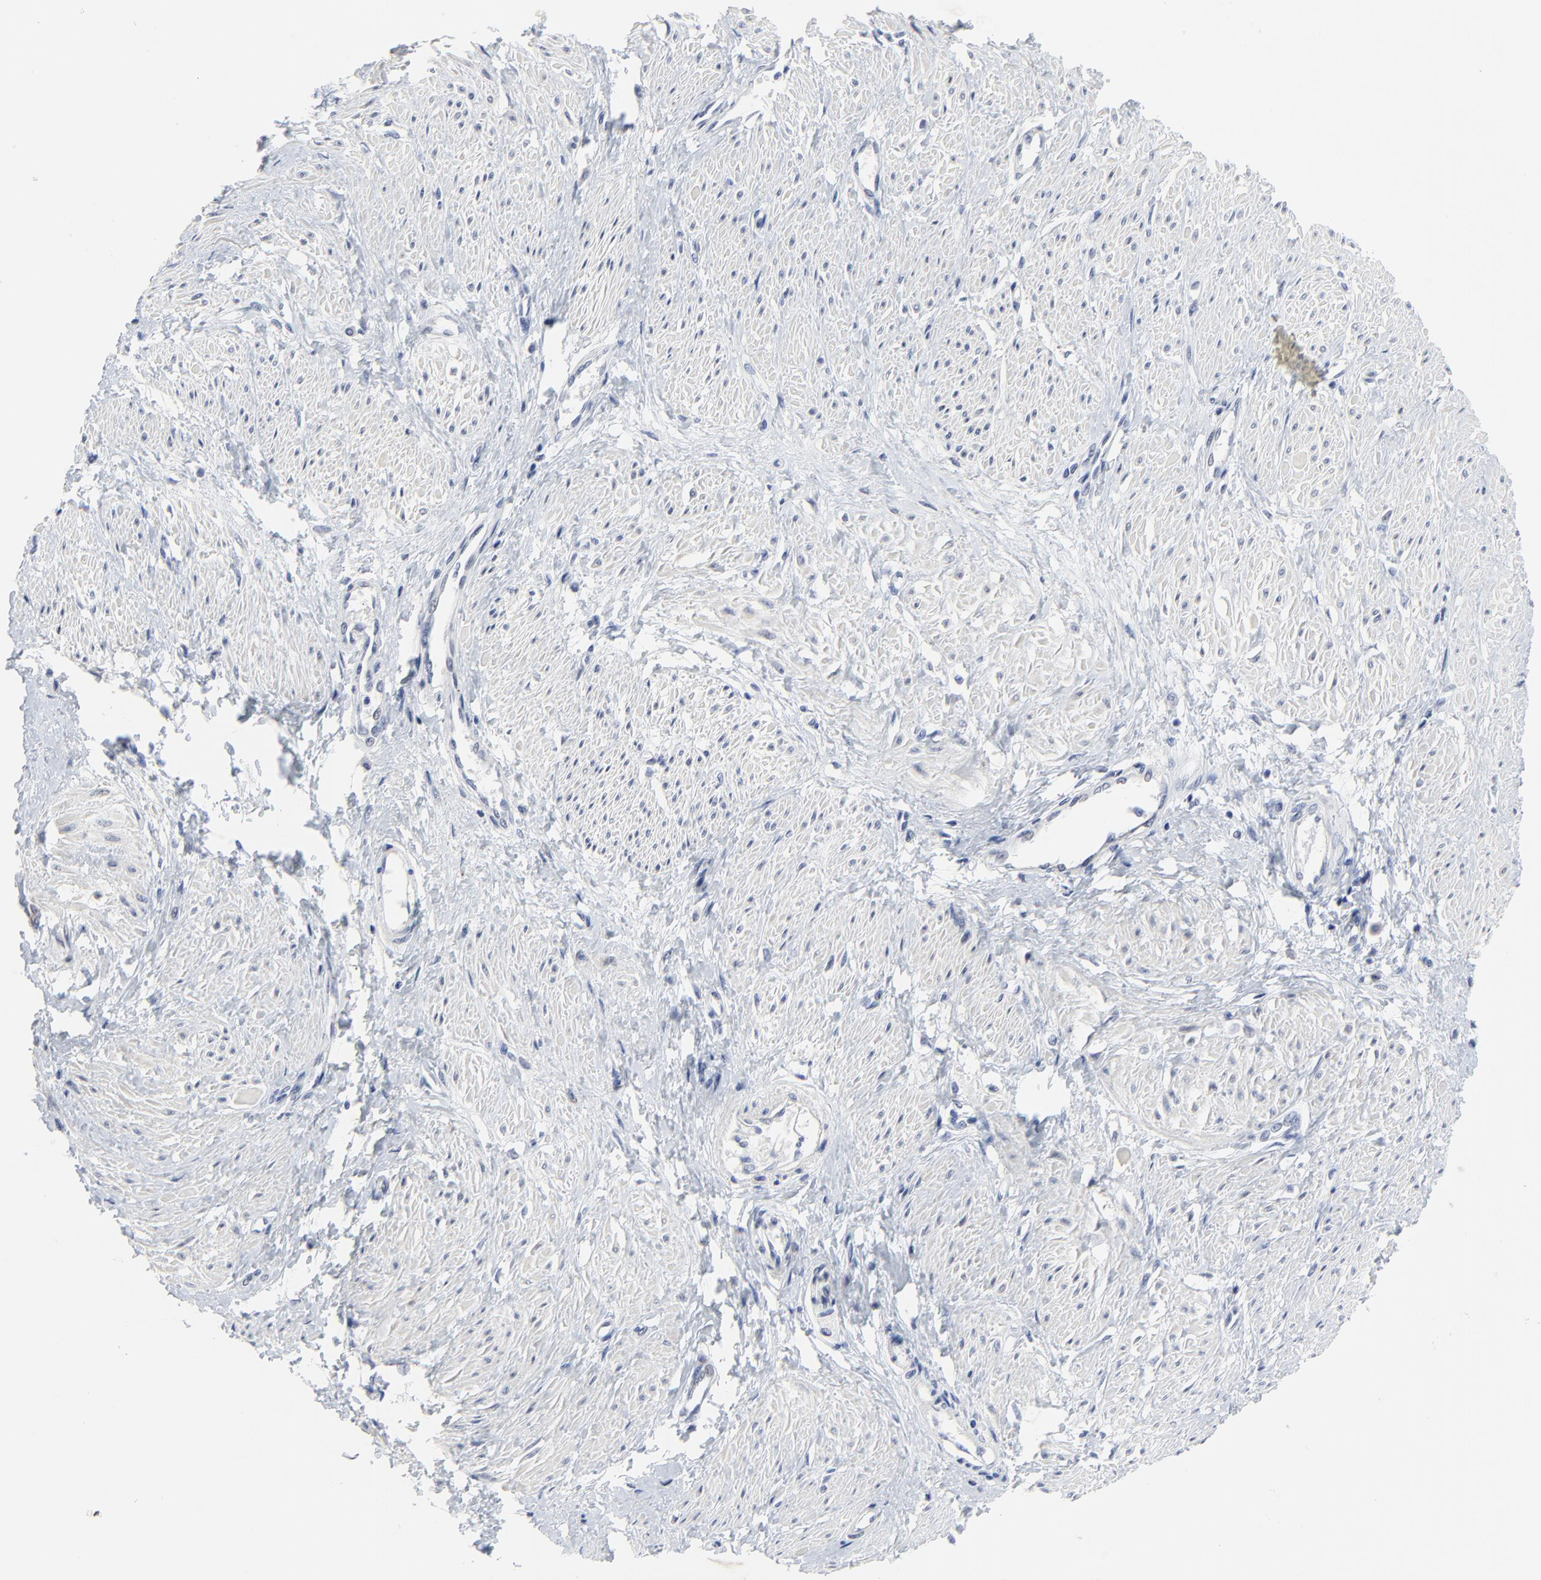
{"staining": {"intensity": "negative", "quantity": "none", "location": "none"}, "tissue": "smooth muscle", "cell_type": "Smooth muscle cells", "image_type": "normal", "snomed": [{"axis": "morphology", "description": "Normal tissue, NOS"}, {"axis": "topography", "description": "Smooth muscle"}, {"axis": "topography", "description": "Uterus"}], "caption": "Smooth muscle cells show no significant protein expression in benign smooth muscle. (Stains: DAB (3,3'-diaminobenzidine) immunohistochemistry (IHC) with hematoxylin counter stain, Microscopy: brightfield microscopy at high magnification).", "gene": "NLGN3", "patient": {"sex": "female", "age": 39}}